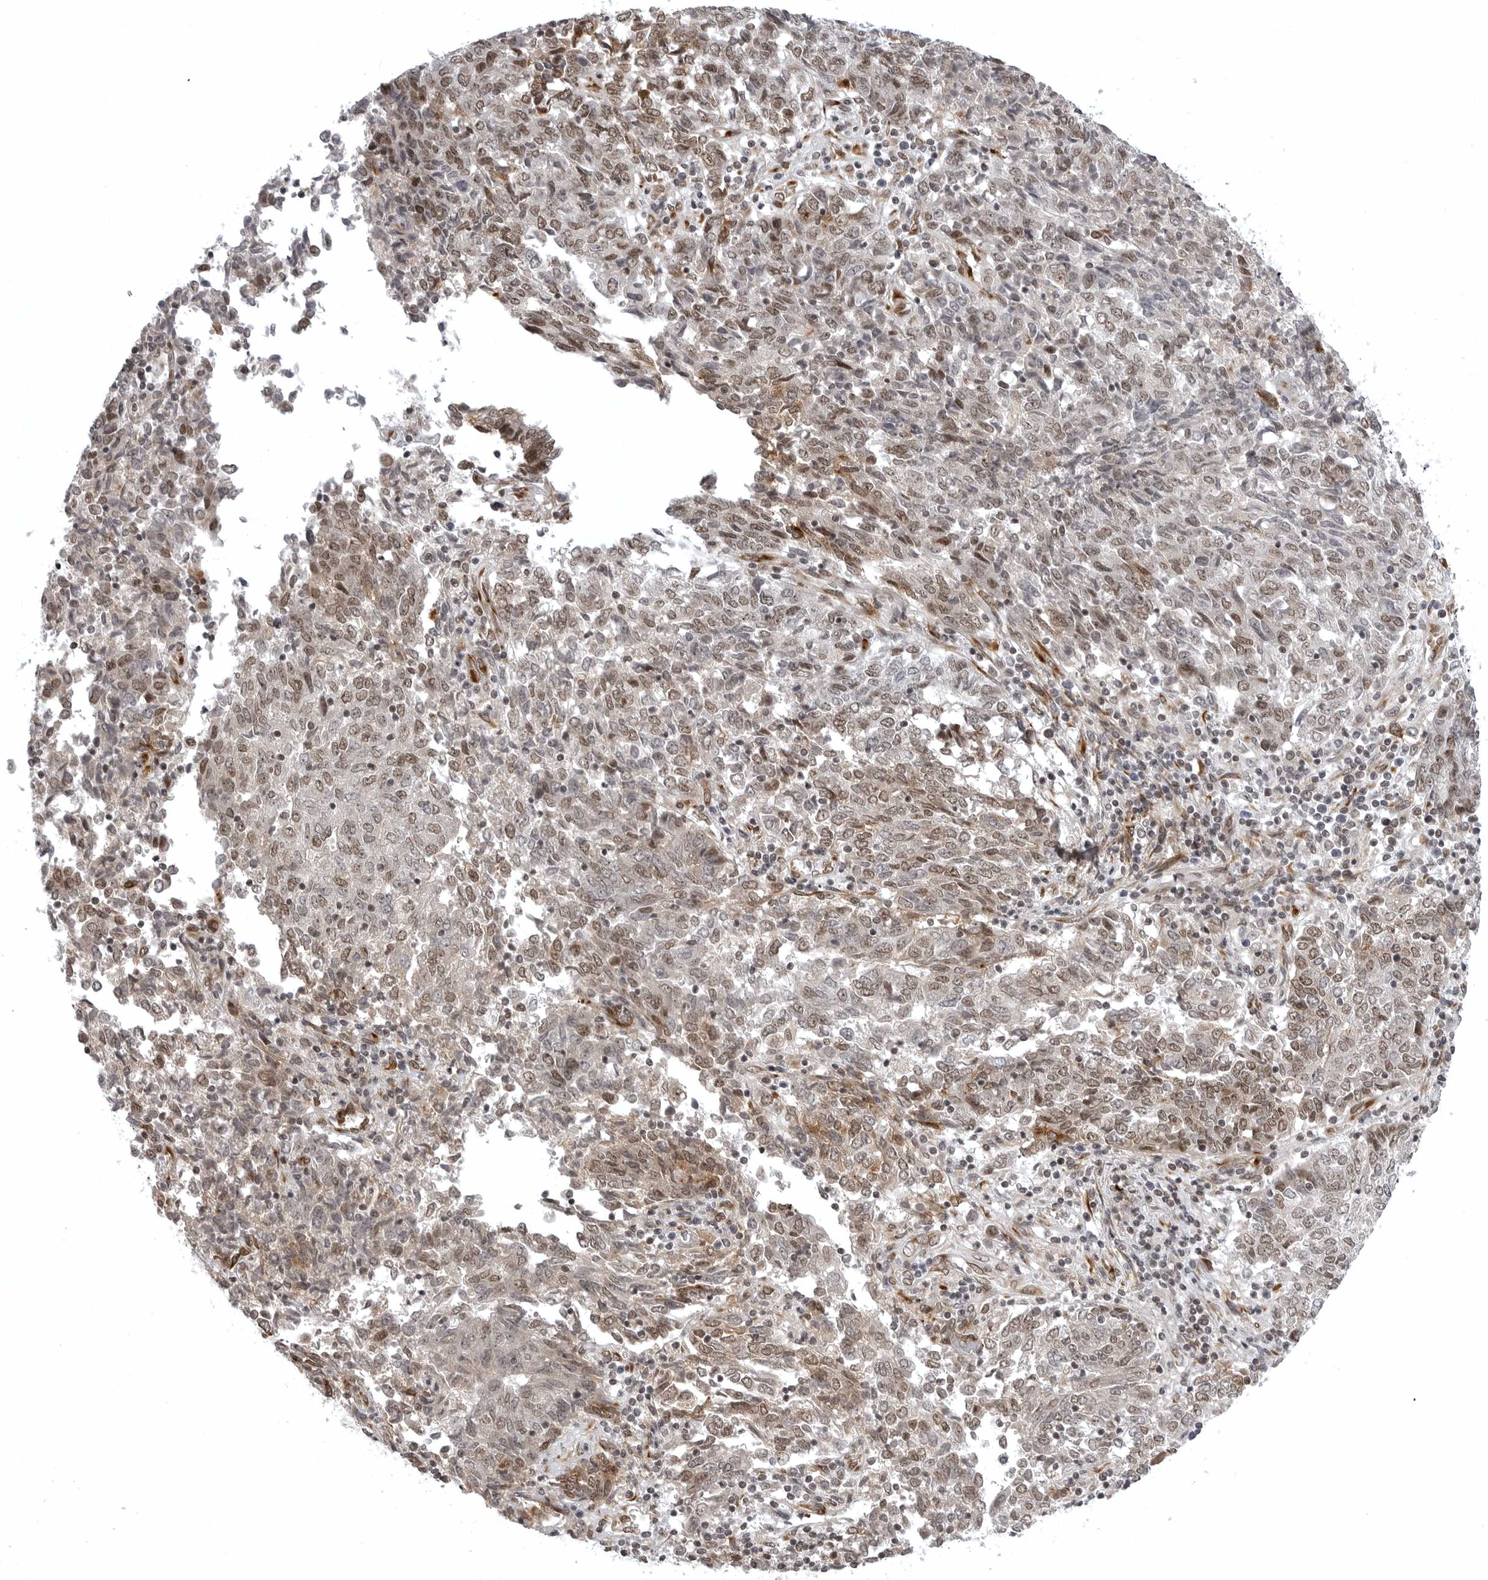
{"staining": {"intensity": "moderate", "quantity": ">75%", "location": "nuclear"}, "tissue": "endometrial cancer", "cell_type": "Tumor cells", "image_type": "cancer", "snomed": [{"axis": "morphology", "description": "Adenocarcinoma, NOS"}, {"axis": "topography", "description": "Endometrium"}], "caption": "Endometrial adenocarcinoma was stained to show a protein in brown. There is medium levels of moderate nuclear positivity in approximately >75% of tumor cells. Immunohistochemistry stains the protein in brown and the nuclei are stained blue.", "gene": "PHF3", "patient": {"sex": "female", "age": 80}}